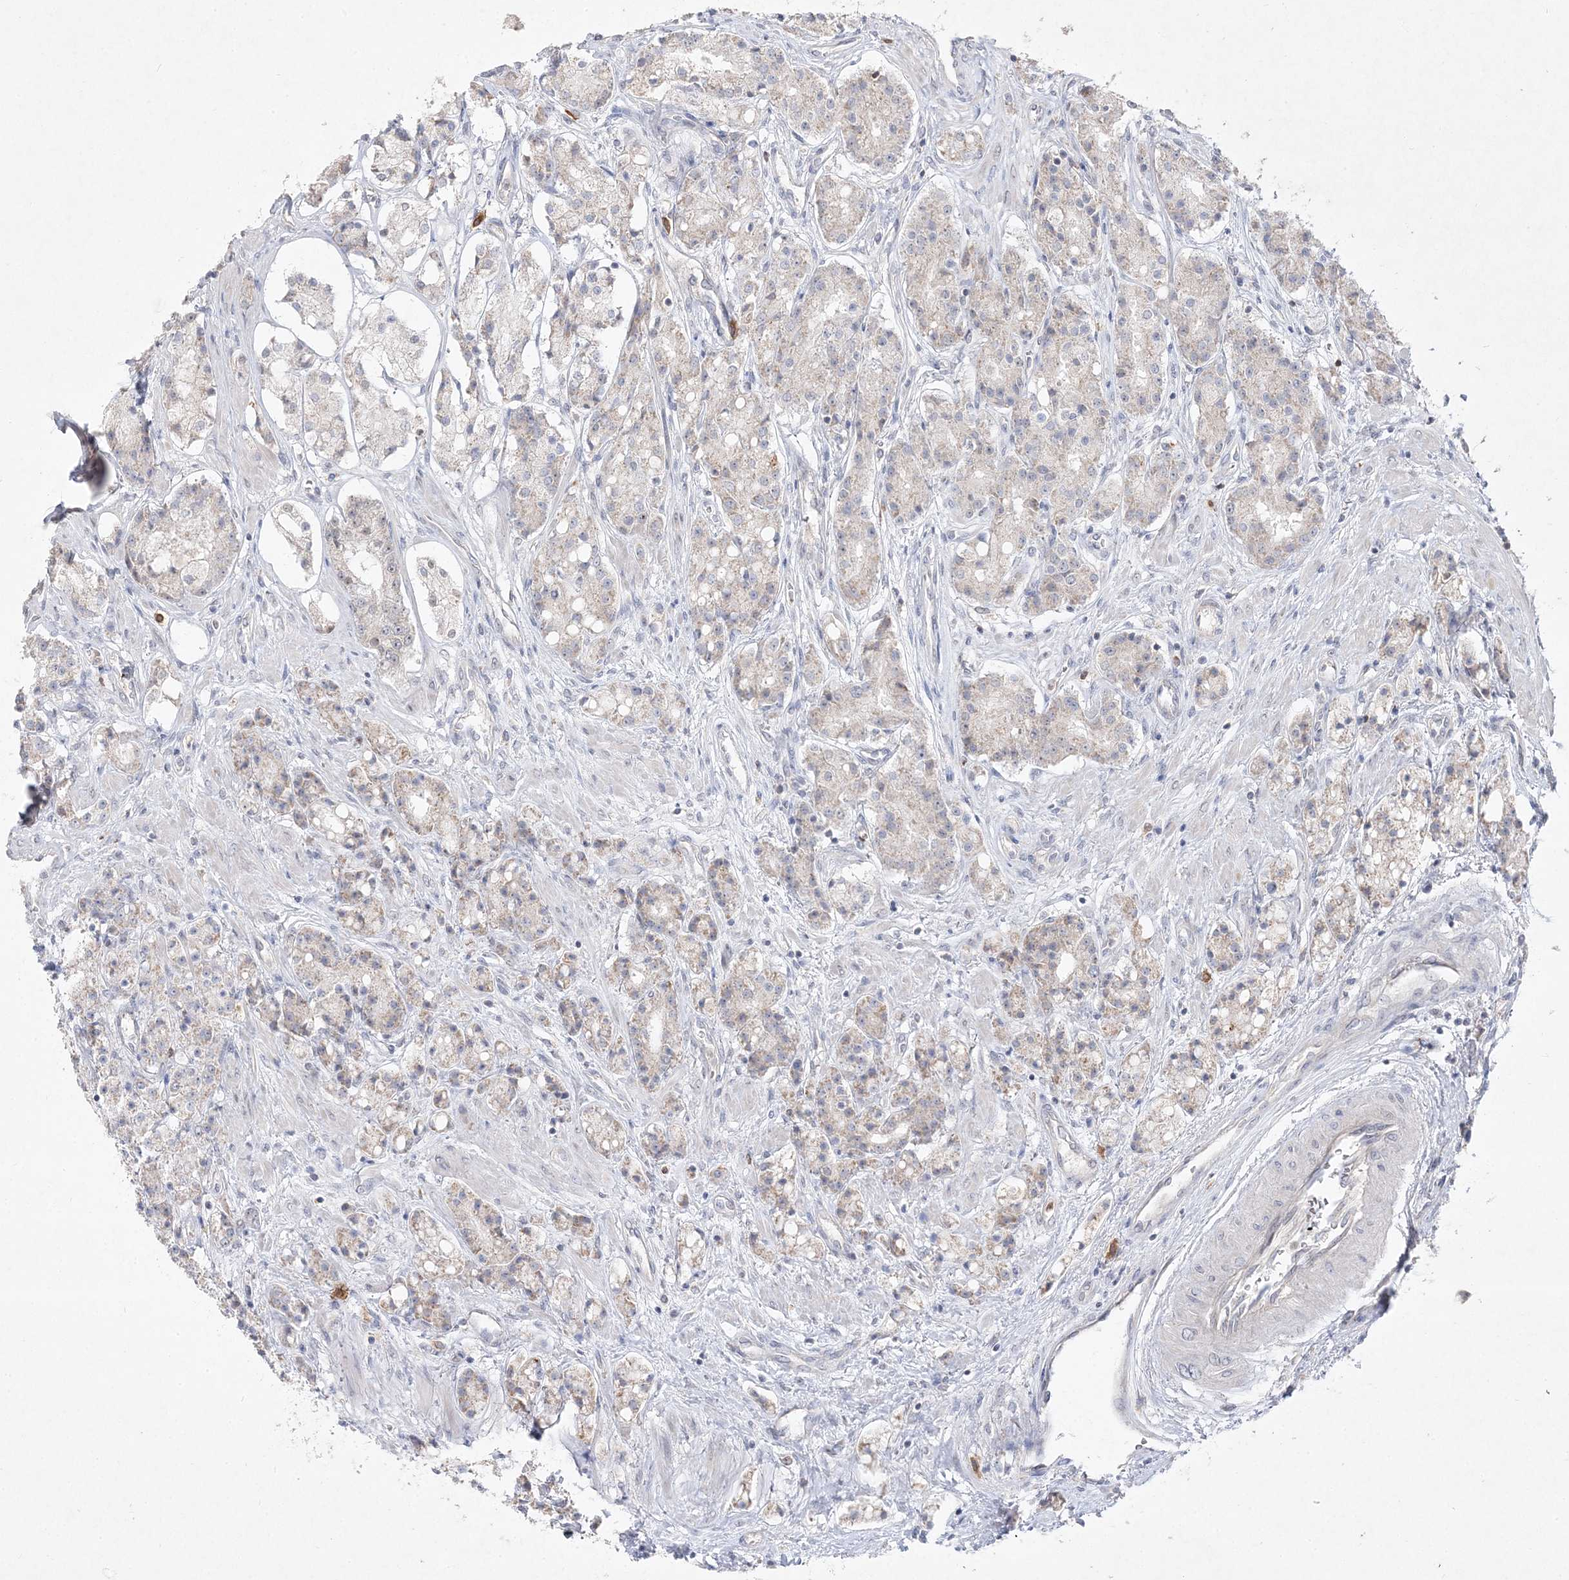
{"staining": {"intensity": "weak", "quantity": "<25%", "location": "cytoplasmic/membranous"}, "tissue": "prostate cancer", "cell_type": "Tumor cells", "image_type": "cancer", "snomed": [{"axis": "morphology", "description": "Adenocarcinoma, High grade"}, {"axis": "topography", "description": "Prostate"}], "caption": "A high-resolution micrograph shows immunohistochemistry staining of prostate cancer (adenocarcinoma (high-grade)), which demonstrates no significant positivity in tumor cells.", "gene": "CLNK", "patient": {"sex": "male", "age": 60}}